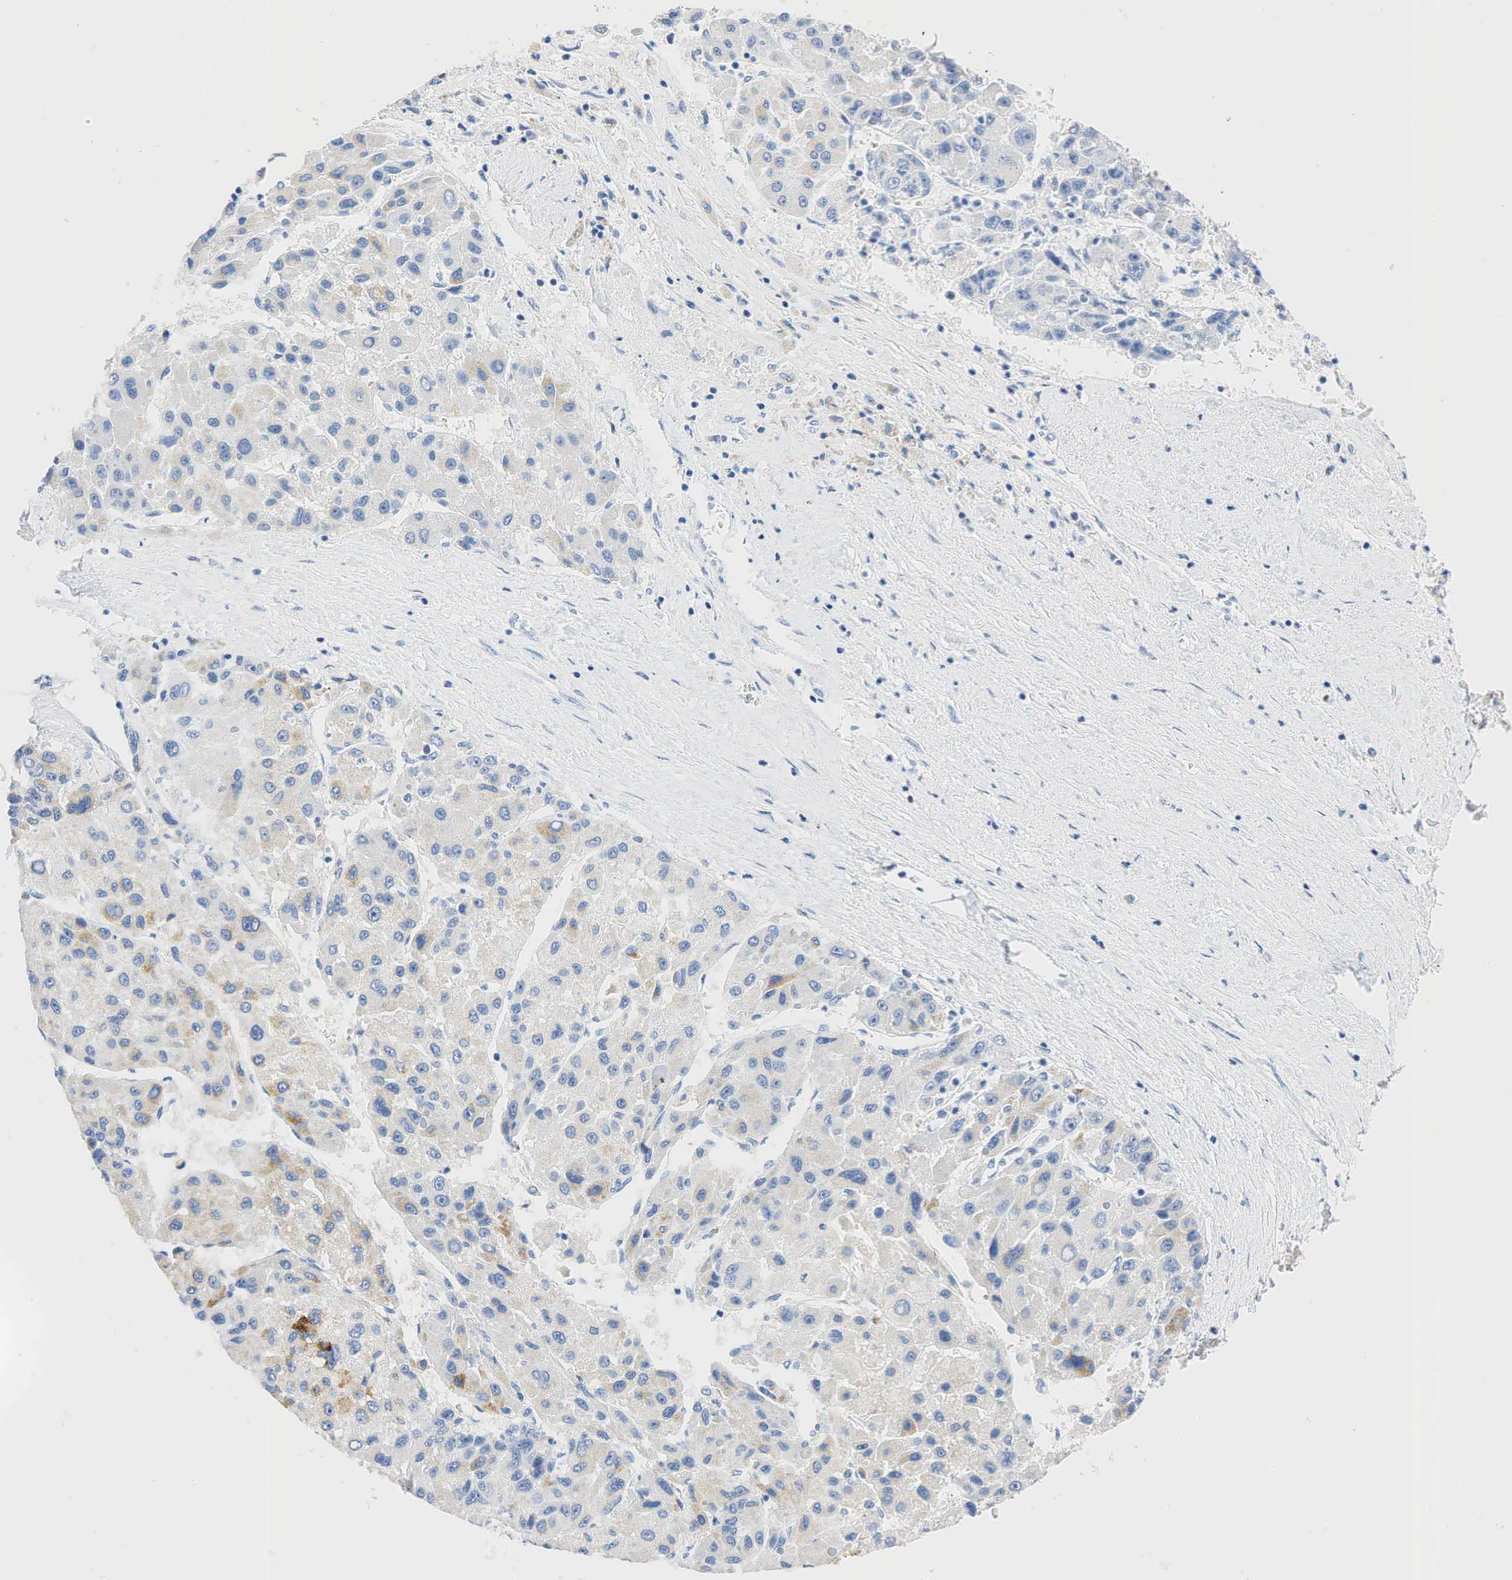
{"staining": {"intensity": "negative", "quantity": "none", "location": "none"}, "tissue": "liver cancer", "cell_type": "Tumor cells", "image_type": "cancer", "snomed": [{"axis": "morphology", "description": "Carcinoma, Hepatocellular, NOS"}, {"axis": "topography", "description": "Liver"}], "caption": "This is an immunohistochemistry (IHC) photomicrograph of human hepatocellular carcinoma (liver). There is no expression in tumor cells.", "gene": "SYP", "patient": {"sex": "male", "age": 64}}